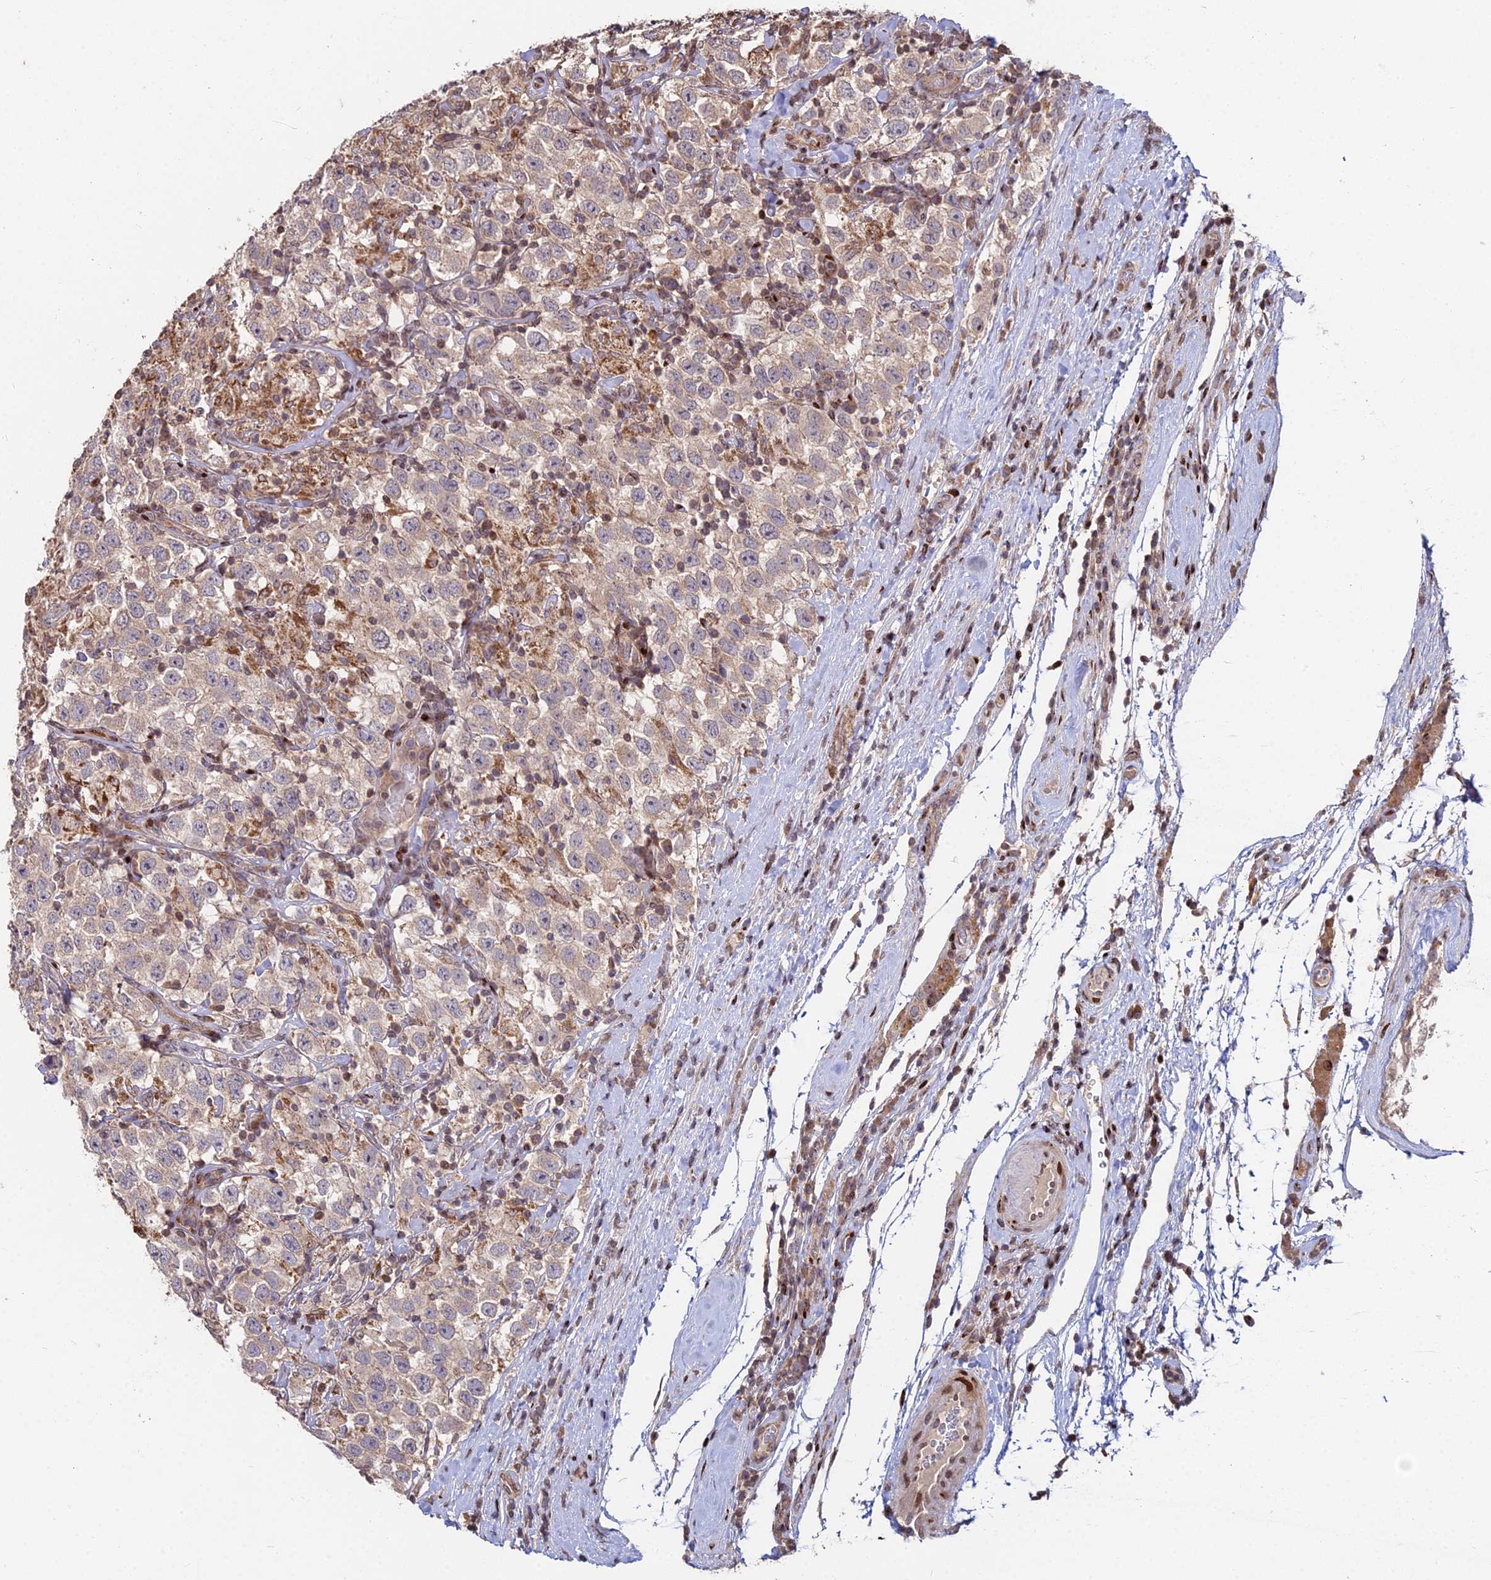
{"staining": {"intensity": "weak", "quantity": "25%-75%", "location": "cytoplasmic/membranous"}, "tissue": "testis cancer", "cell_type": "Tumor cells", "image_type": "cancer", "snomed": [{"axis": "morphology", "description": "Seminoma, NOS"}, {"axis": "topography", "description": "Testis"}], "caption": "A brown stain shows weak cytoplasmic/membranous expression of a protein in testis cancer tumor cells. (Brightfield microscopy of DAB IHC at high magnification).", "gene": "RBMS2", "patient": {"sex": "male", "age": 41}}